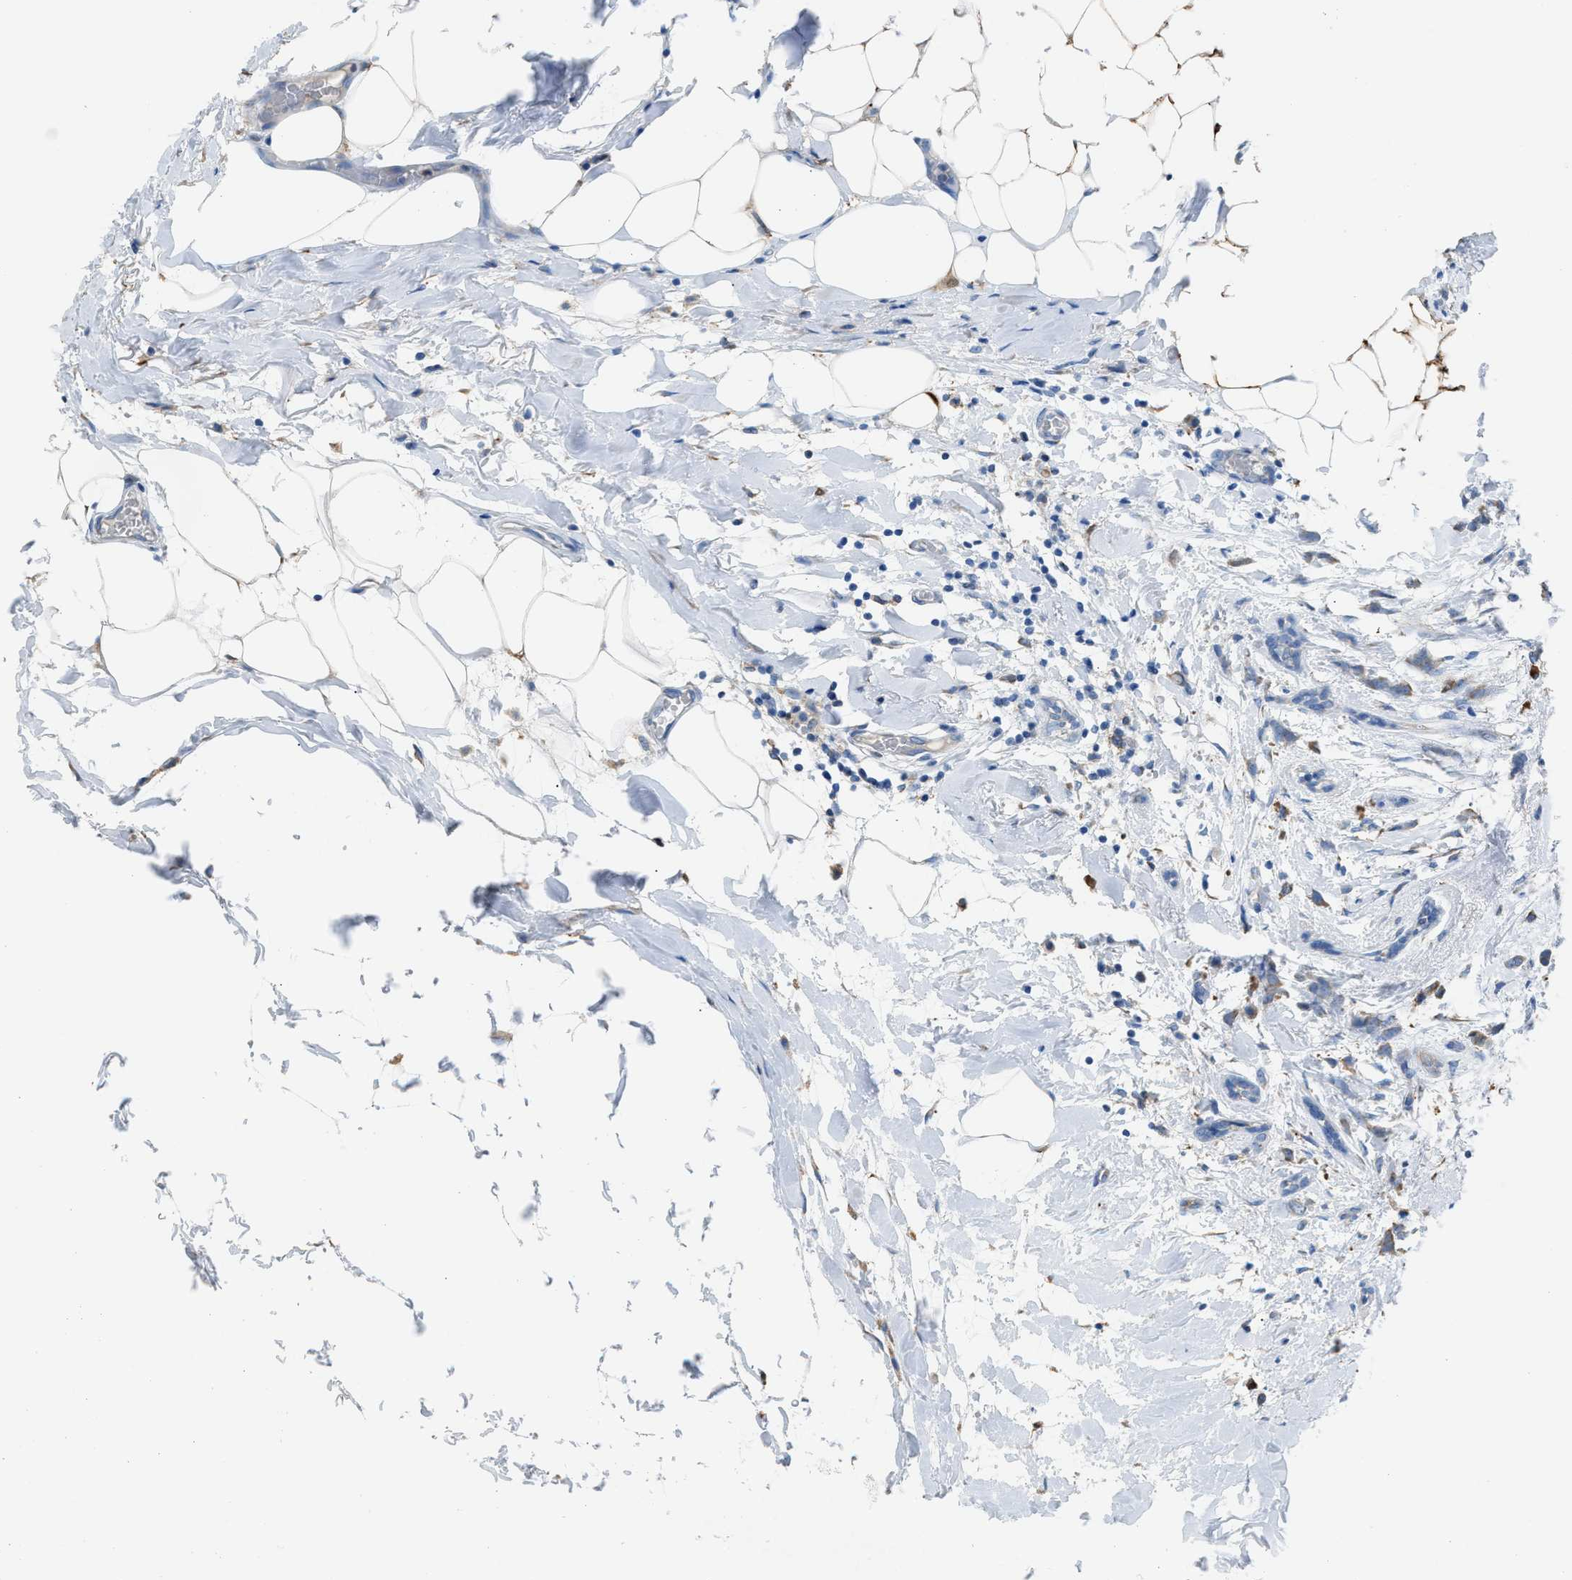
{"staining": {"intensity": "weak", "quantity": "<25%", "location": "cytoplasmic/membranous"}, "tissue": "breast cancer", "cell_type": "Tumor cells", "image_type": "cancer", "snomed": [{"axis": "morphology", "description": "Lobular carcinoma, in situ"}, {"axis": "morphology", "description": "Lobular carcinoma"}, {"axis": "topography", "description": "Breast"}], "caption": "Immunohistochemical staining of human breast cancer (lobular carcinoma in situ) exhibits no significant positivity in tumor cells.", "gene": "CA3", "patient": {"sex": "female", "age": 41}}